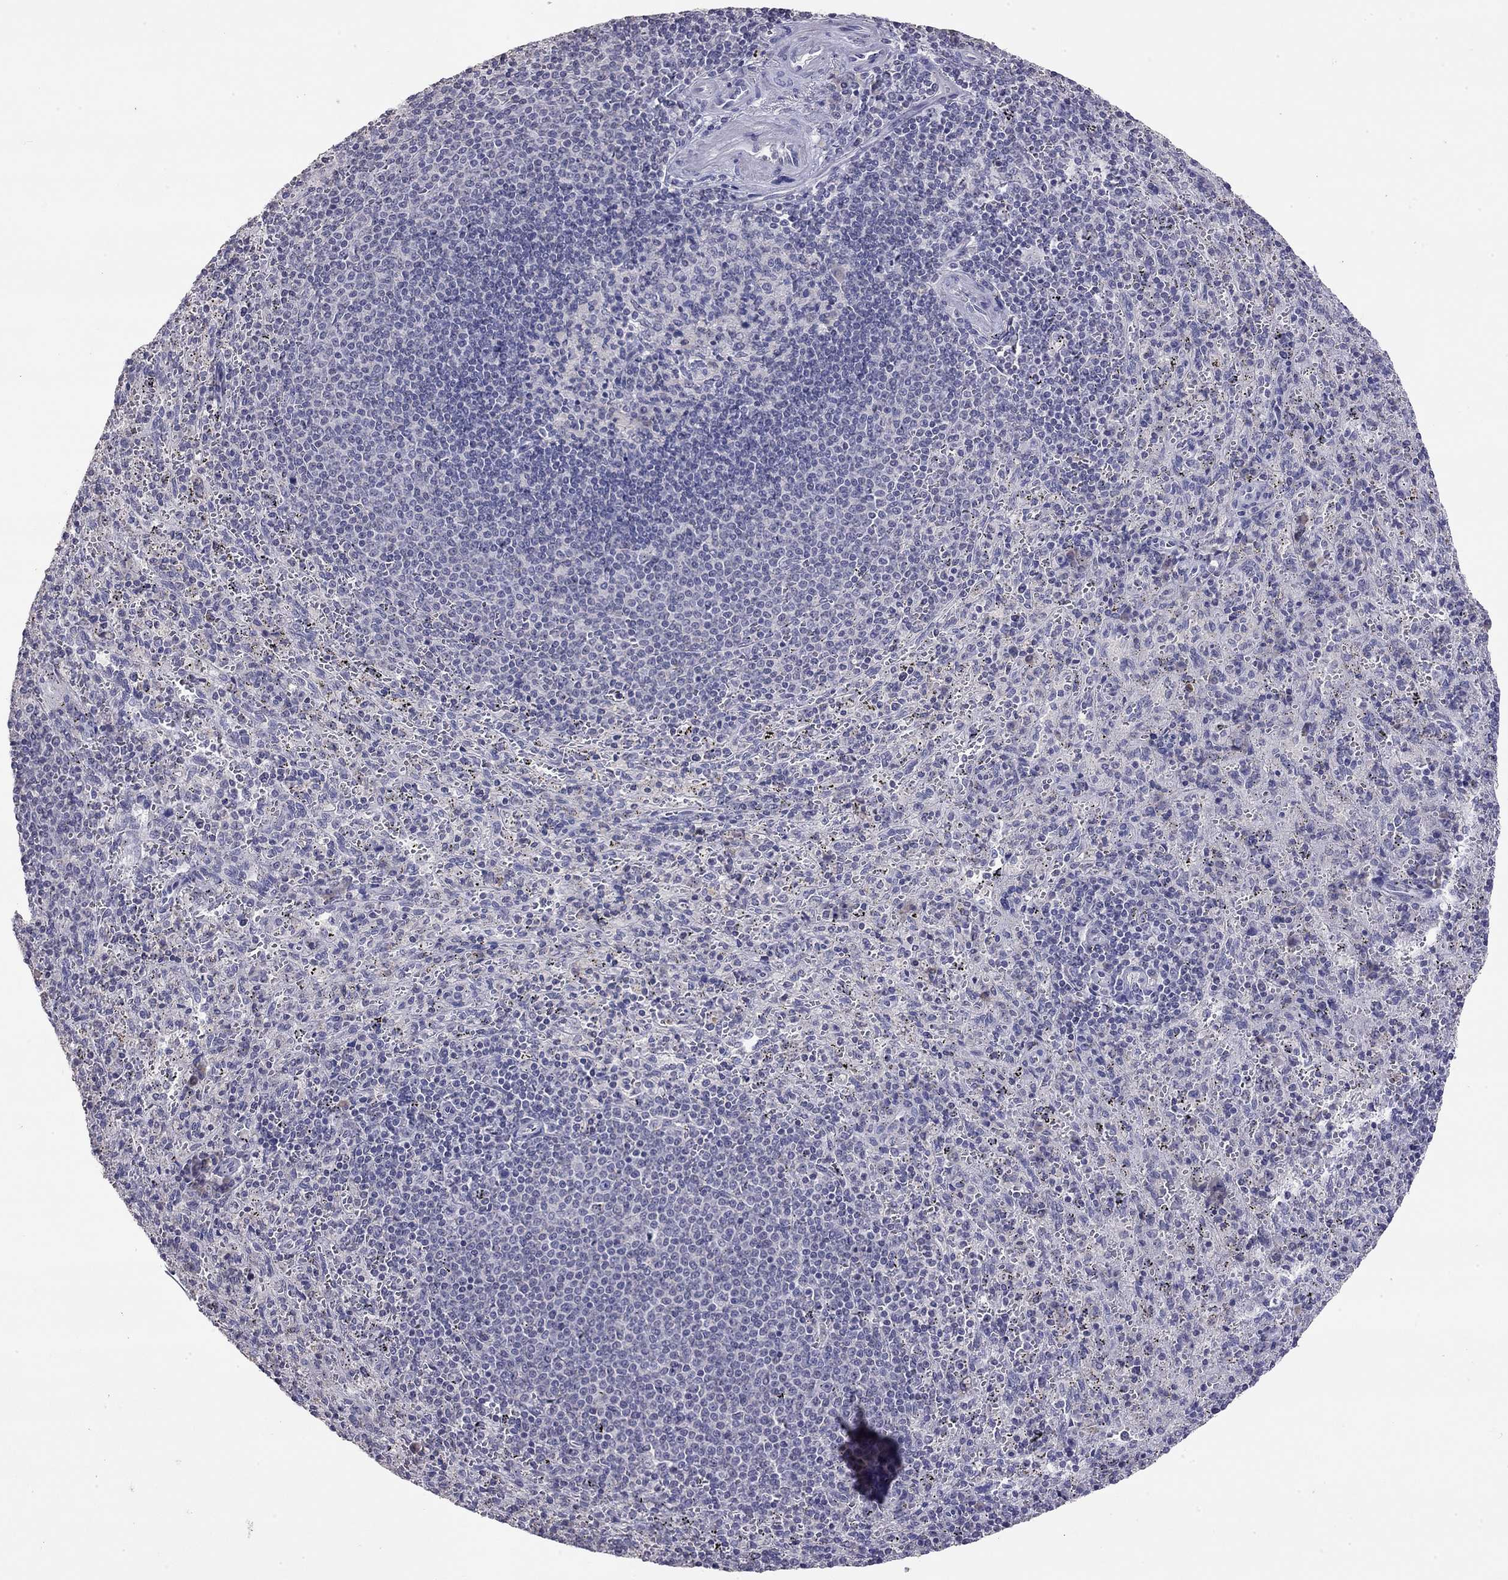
{"staining": {"intensity": "negative", "quantity": "none", "location": "none"}, "tissue": "spleen", "cell_type": "Cells in red pulp", "image_type": "normal", "snomed": [{"axis": "morphology", "description": "Normal tissue, NOS"}, {"axis": "topography", "description": "Spleen"}], "caption": "IHC of benign human spleen demonstrates no expression in cells in red pulp.", "gene": "WNK3", "patient": {"sex": "male", "age": 57}}